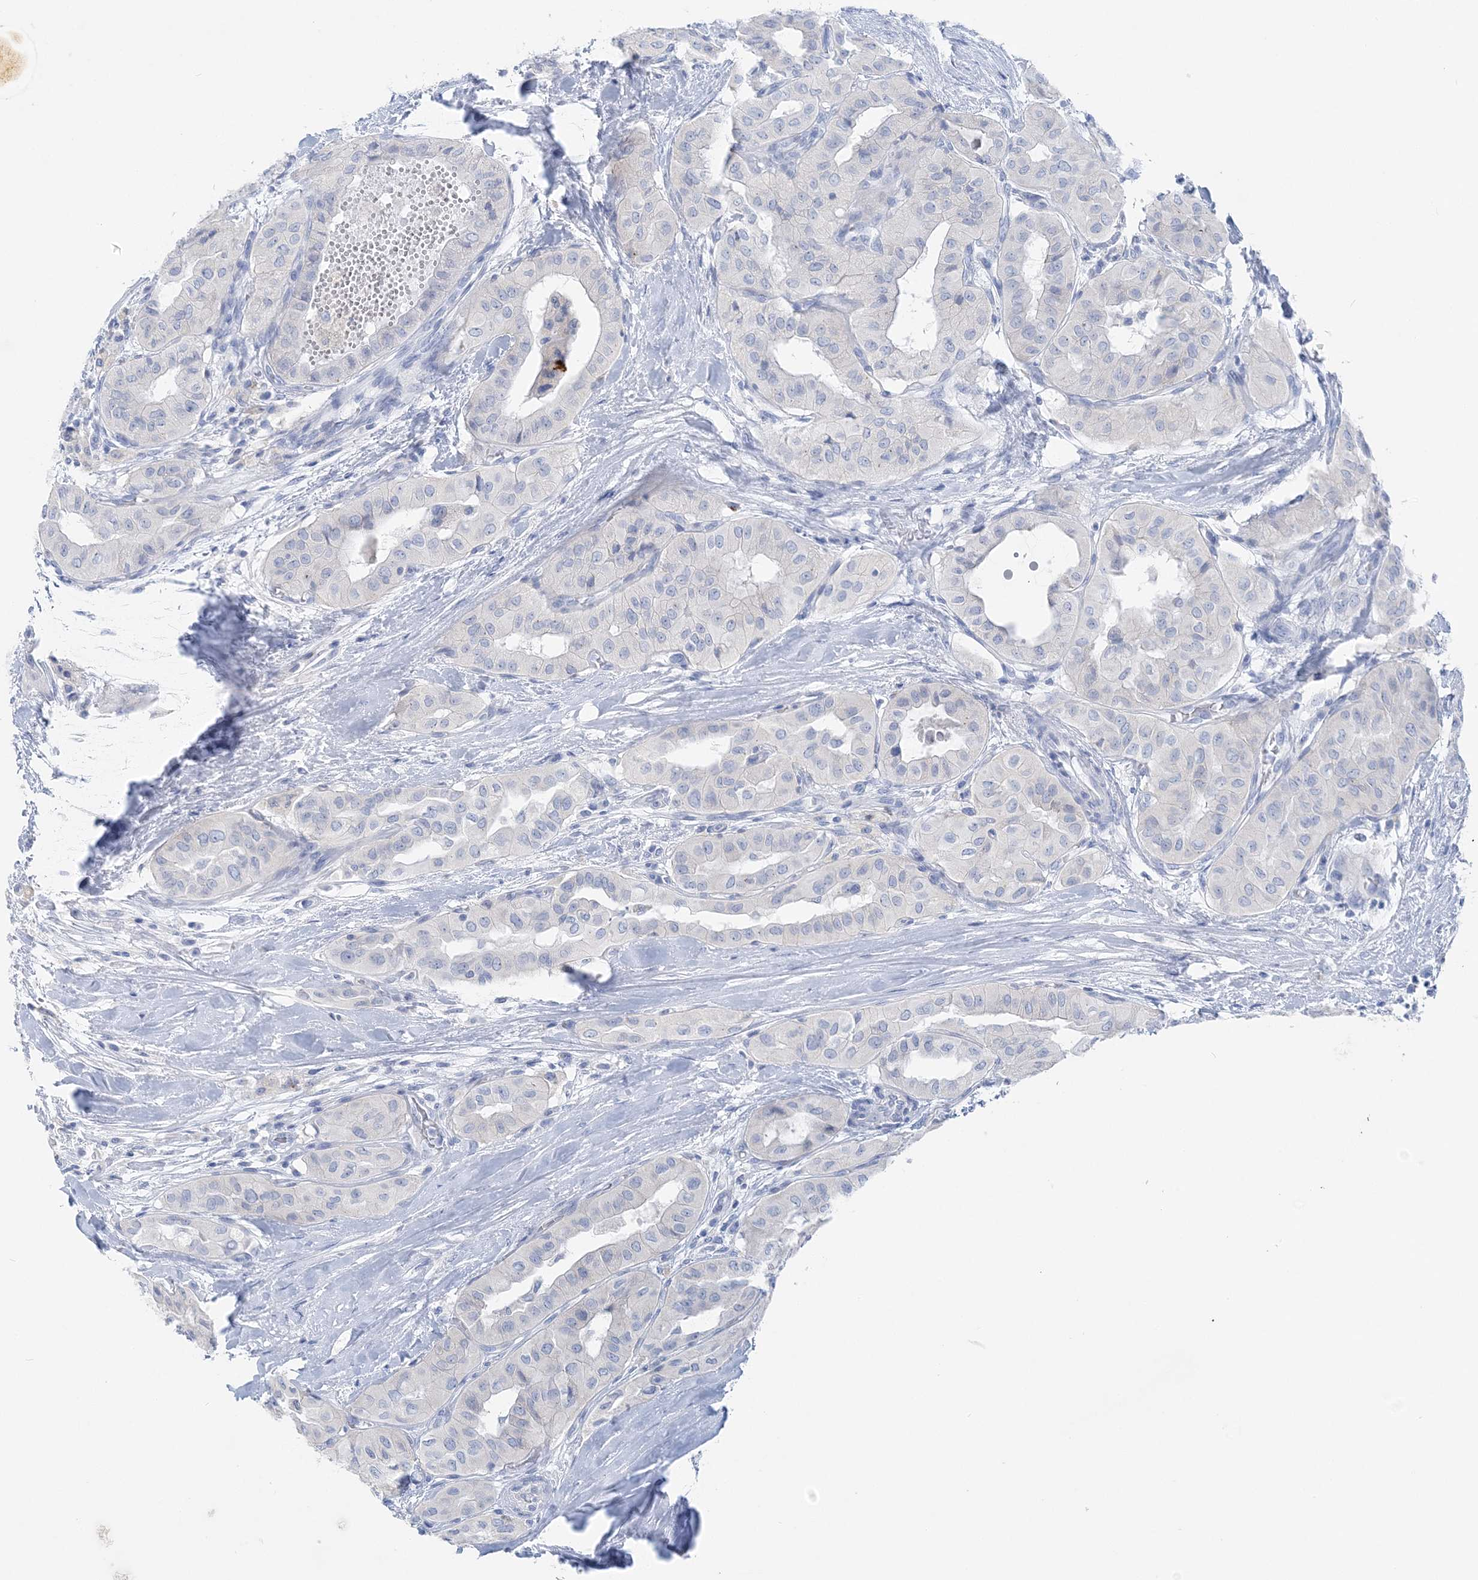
{"staining": {"intensity": "negative", "quantity": "none", "location": "none"}, "tissue": "thyroid cancer", "cell_type": "Tumor cells", "image_type": "cancer", "snomed": [{"axis": "morphology", "description": "Papillary adenocarcinoma, NOS"}, {"axis": "topography", "description": "Thyroid gland"}], "caption": "IHC image of neoplastic tissue: papillary adenocarcinoma (thyroid) stained with DAB demonstrates no significant protein staining in tumor cells. (Stains: DAB (3,3'-diaminobenzidine) IHC with hematoxylin counter stain, Microscopy: brightfield microscopy at high magnification).", "gene": "SLC5A6", "patient": {"sex": "female", "age": 59}}